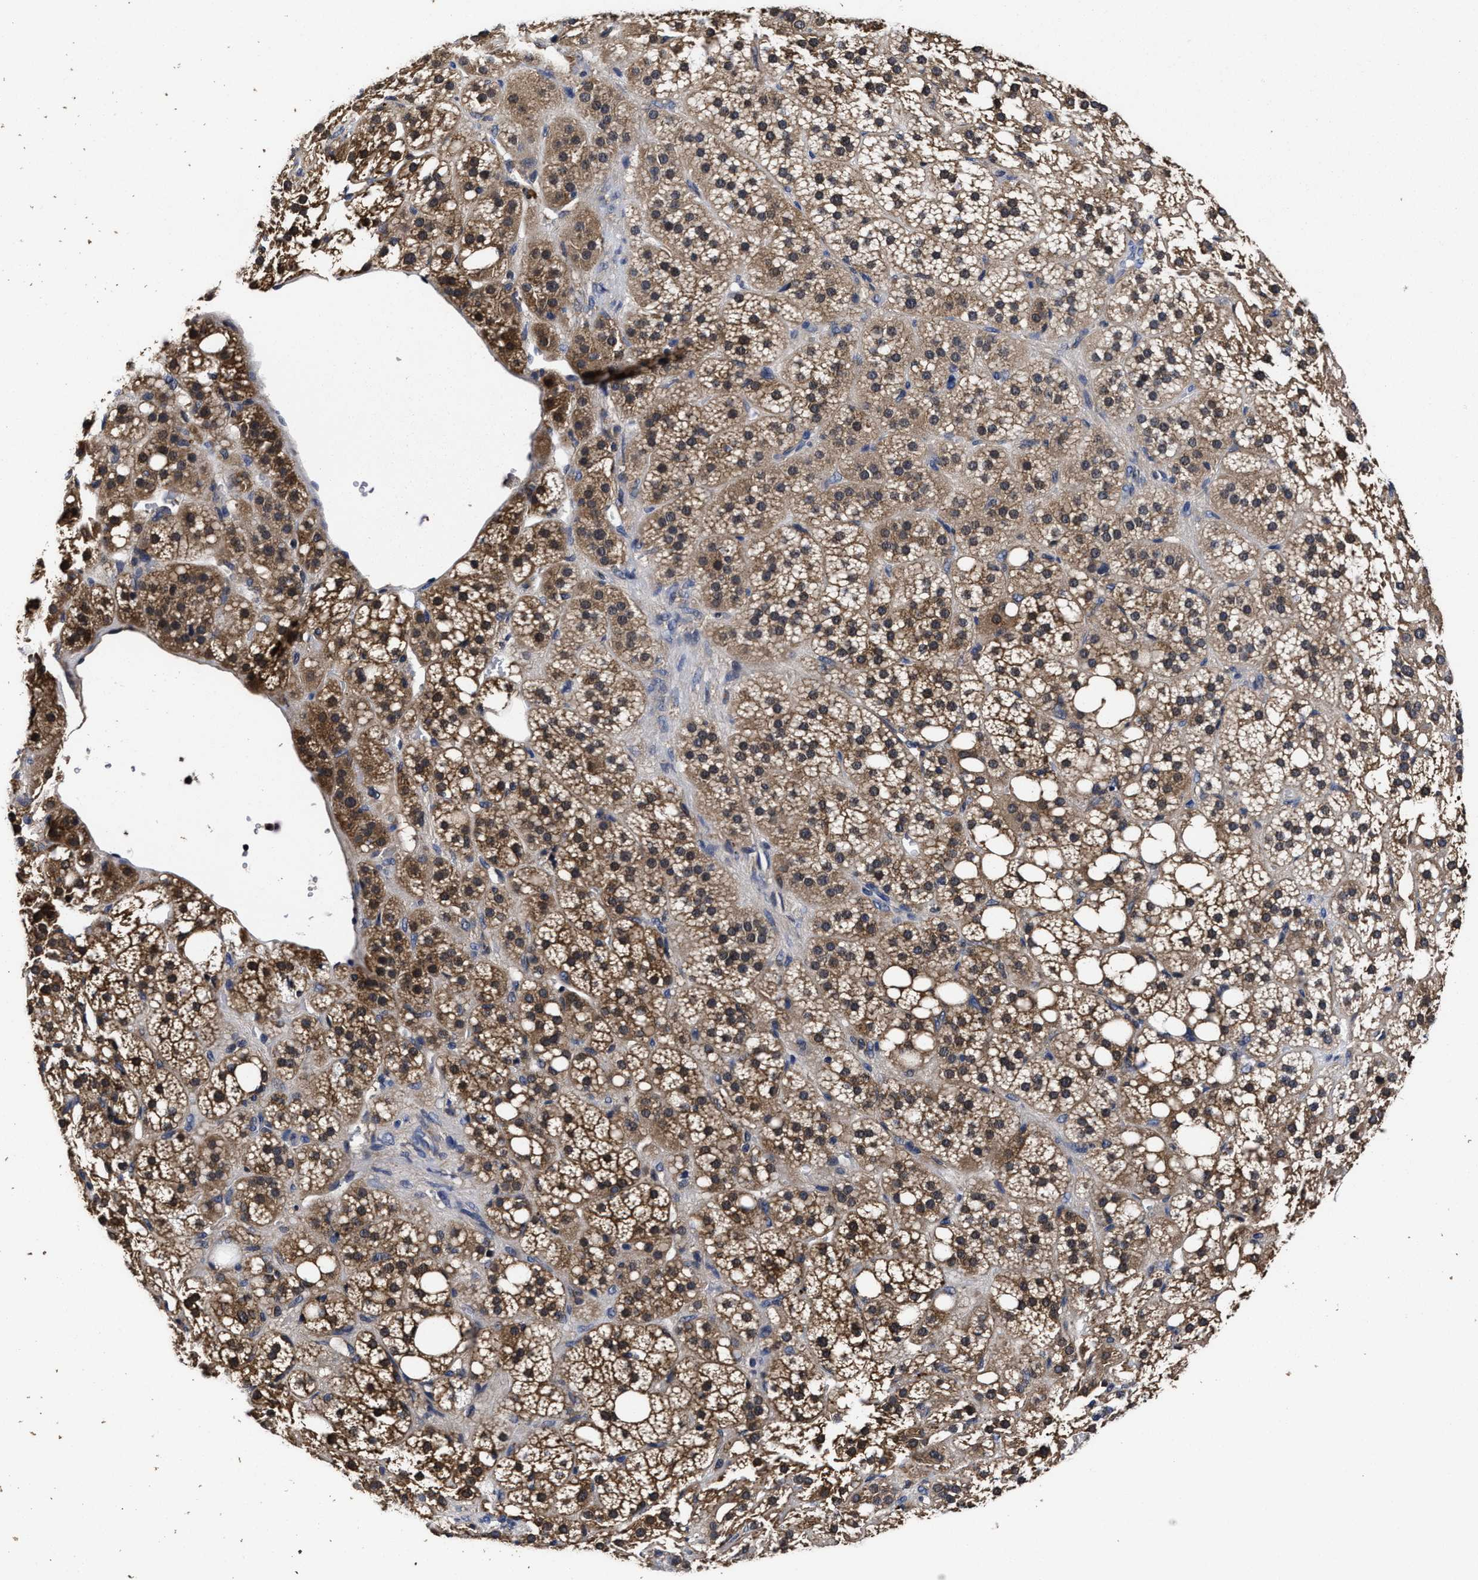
{"staining": {"intensity": "strong", "quantity": ">75%", "location": "cytoplasmic/membranous,nuclear"}, "tissue": "adrenal gland", "cell_type": "Glandular cells", "image_type": "normal", "snomed": [{"axis": "morphology", "description": "Normal tissue, NOS"}, {"axis": "topography", "description": "Adrenal gland"}], "caption": "Adrenal gland stained with a brown dye displays strong cytoplasmic/membranous,nuclear positive staining in about >75% of glandular cells.", "gene": "SOCS5", "patient": {"sex": "female", "age": 59}}